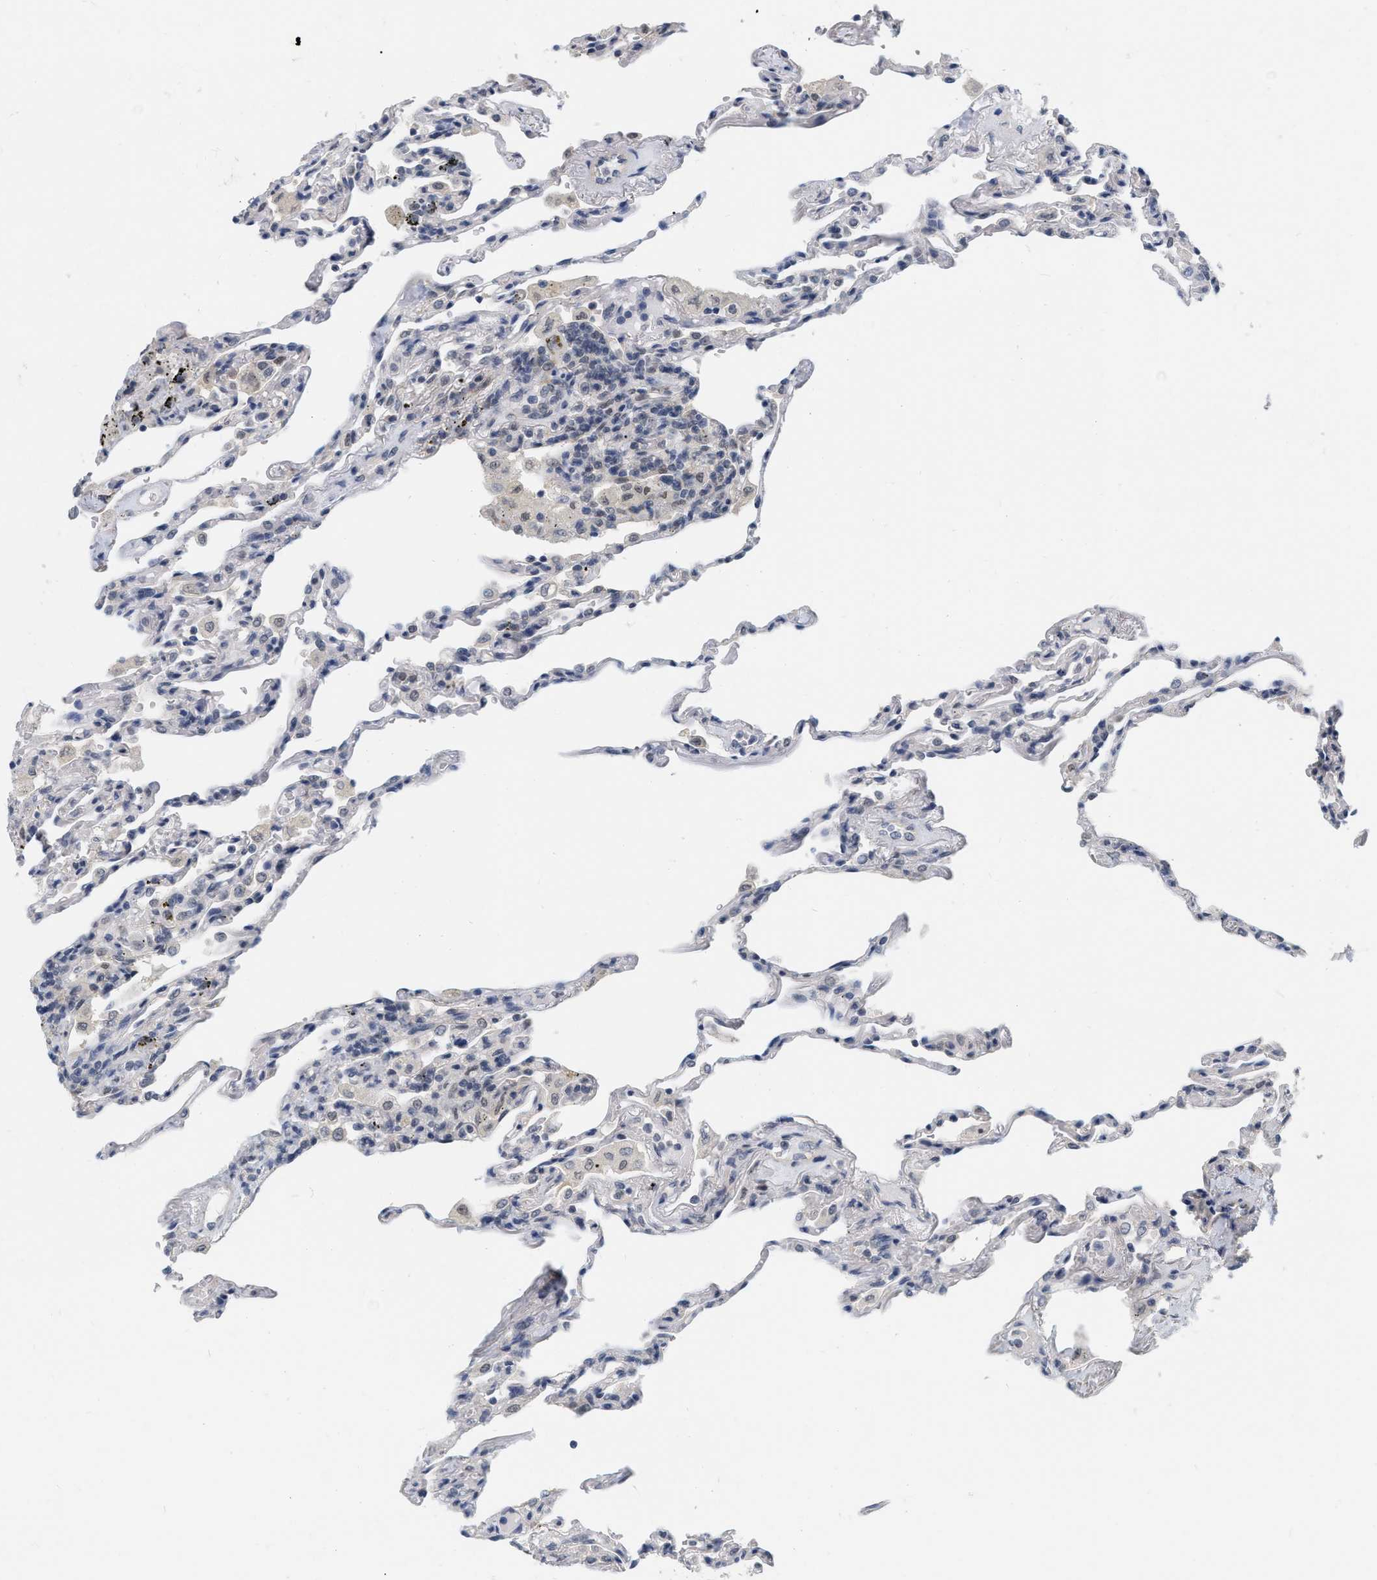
{"staining": {"intensity": "negative", "quantity": "none", "location": "none"}, "tissue": "lung", "cell_type": "Alveolar cells", "image_type": "normal", "snomed": [{"axis": "morphology", "description": "Normal tissue, NOS"}, {"axis": "topography", "description": "Lung"}], "caption": "DAB immunohistochemical staining of normal human lung shows no significant positivity in alveolar cells. (Brightfield microscopy of DAB immunohistochemistry (IHC) at high magnification).", "gene": "RUVBL1", "patient": {"sex": "male", "age": 59}}